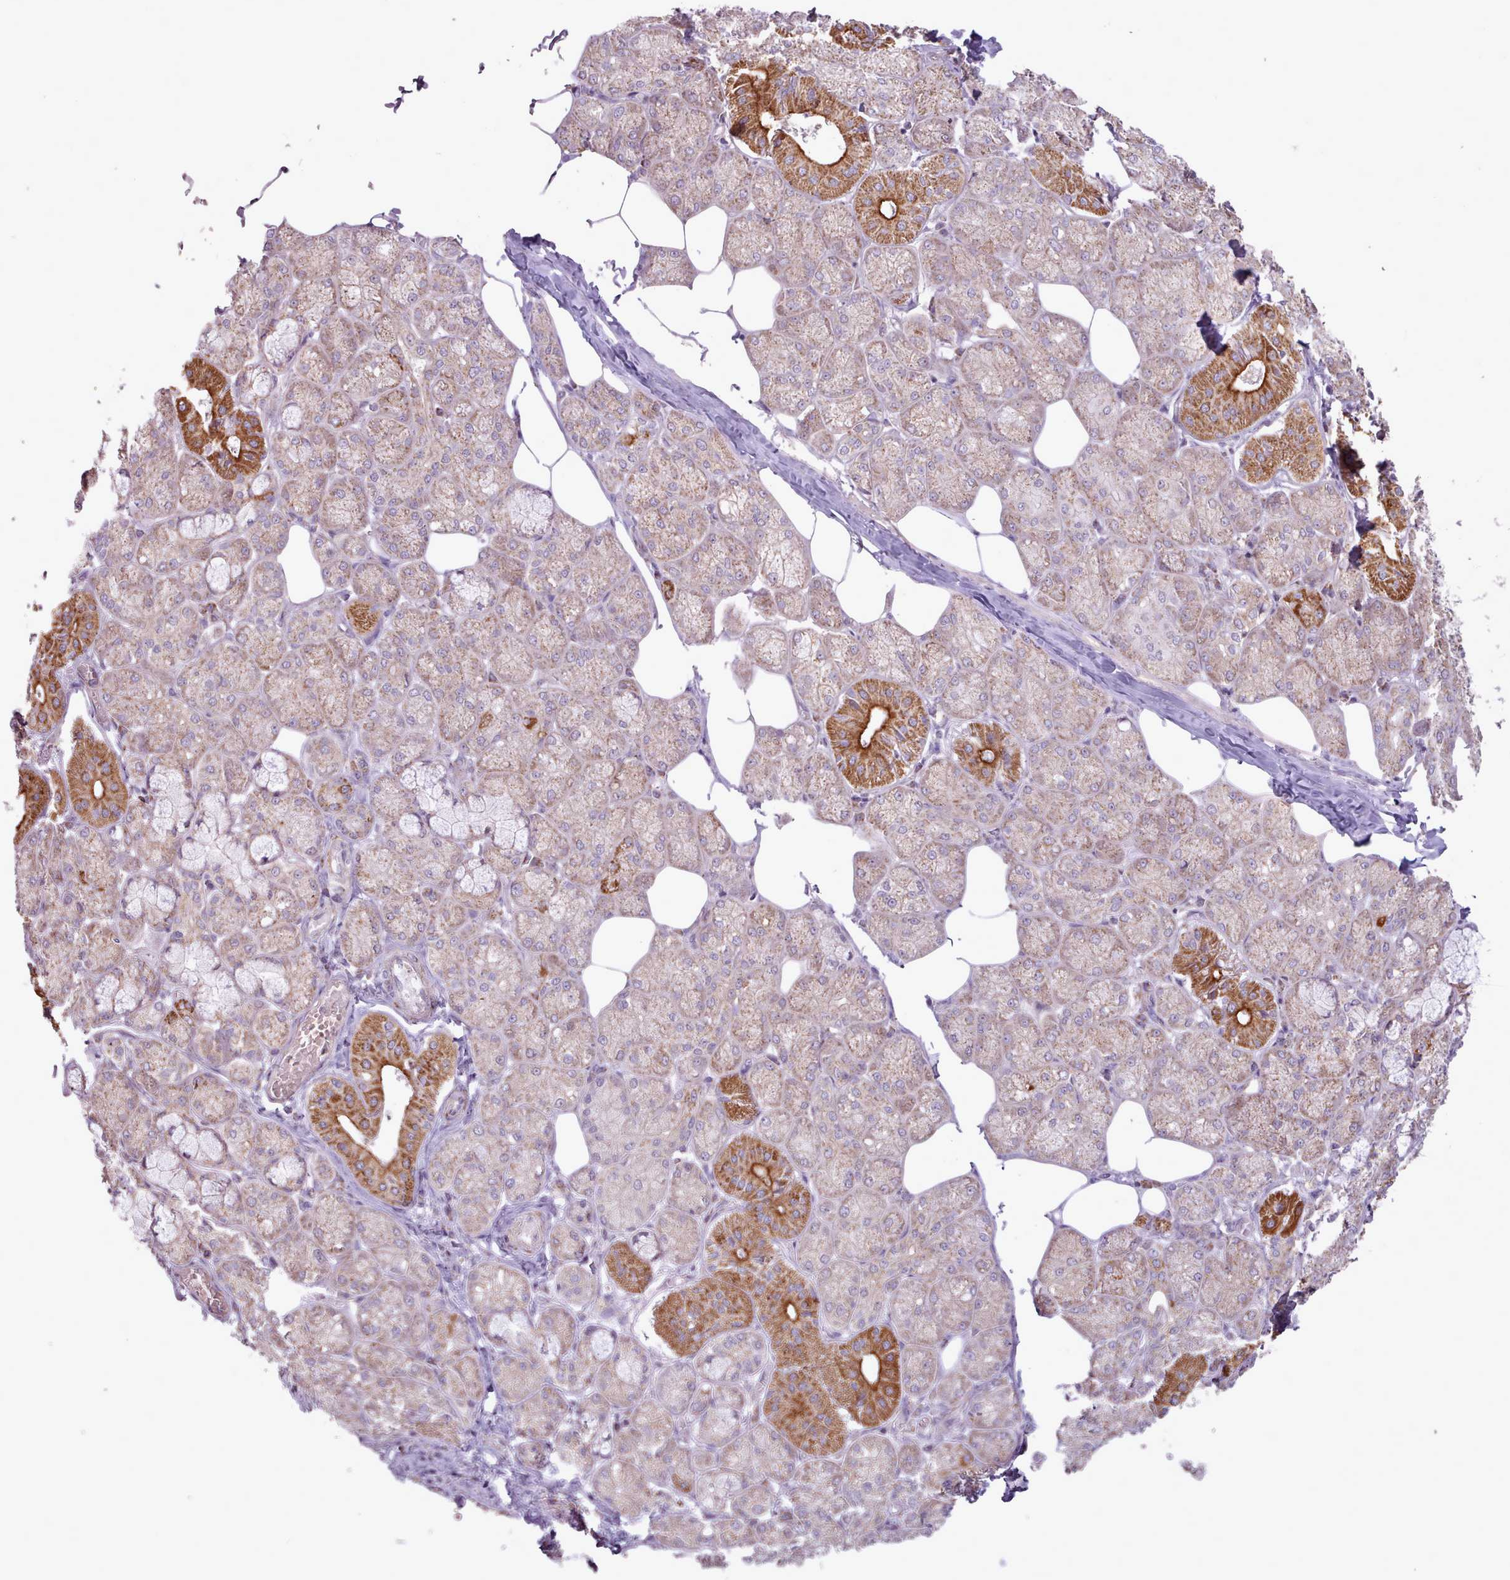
{"staining": {"intensity": "strong", "quantity": "25%-75%", "location": "cytoplasmic/membranous"}, "tissue": "salivary gland", "cell_type": "Glandular cells", "image_type": "normal", "snomed": [{"axis": "morphology", "description": "Normal tissue, NOS"}, {"axis": "topography", "description": "Salivary gland"}], "caption": "DAB immunohistochemical staining of normal salivary gland demonstrates strong cytoplasmic/membranous protein staining in approximately 25%-75% of glandular cells. (Brightfield microscopy of DAB IHC at high magnification).", "gene": "LIN7C", "patient": {"sex": "male", "age": 74}}